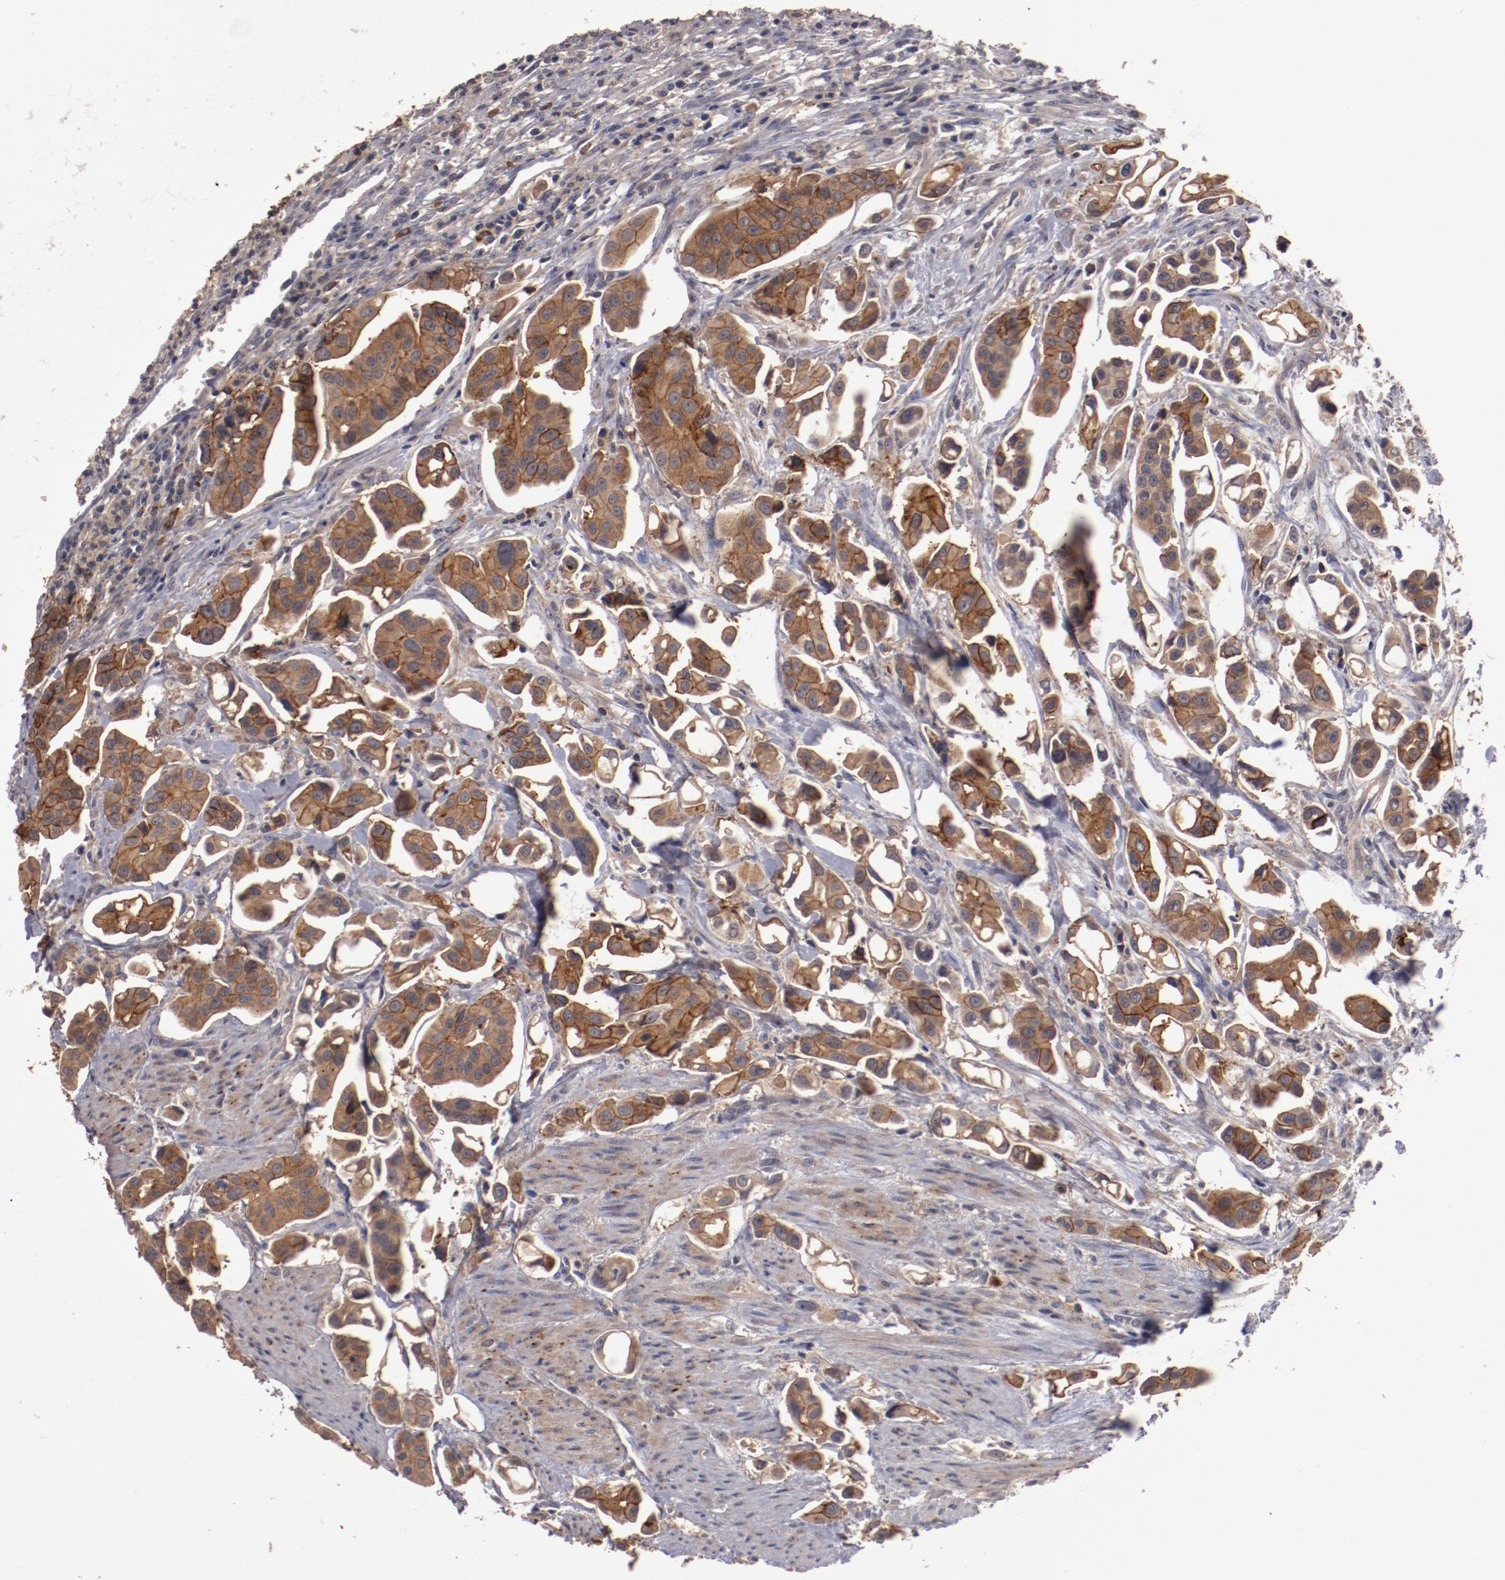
{"staining": {"intensity": "strong", "quantity": ">75%", "location": "cytoplasmic/membranous"}, "tissue": "urothelial cancer", "cell_type": "Tumor cells", "image_type": "cancer", "snomed": [{"axis": "morphology", "description": "Urothelial carcinoma, High grade"}, {"axis": "topography", "description": "Urinary bladder"}], "caption": "The photomicrograph displays immunohistochemical staining of urothelial carcinoma (high-grade). There is strong cytoplasmic/membranous expression is appreciated in approximately >75% of tumor cells.", "gene": "LRRC75B", "patient": {"sex": "male", "age": 66}}